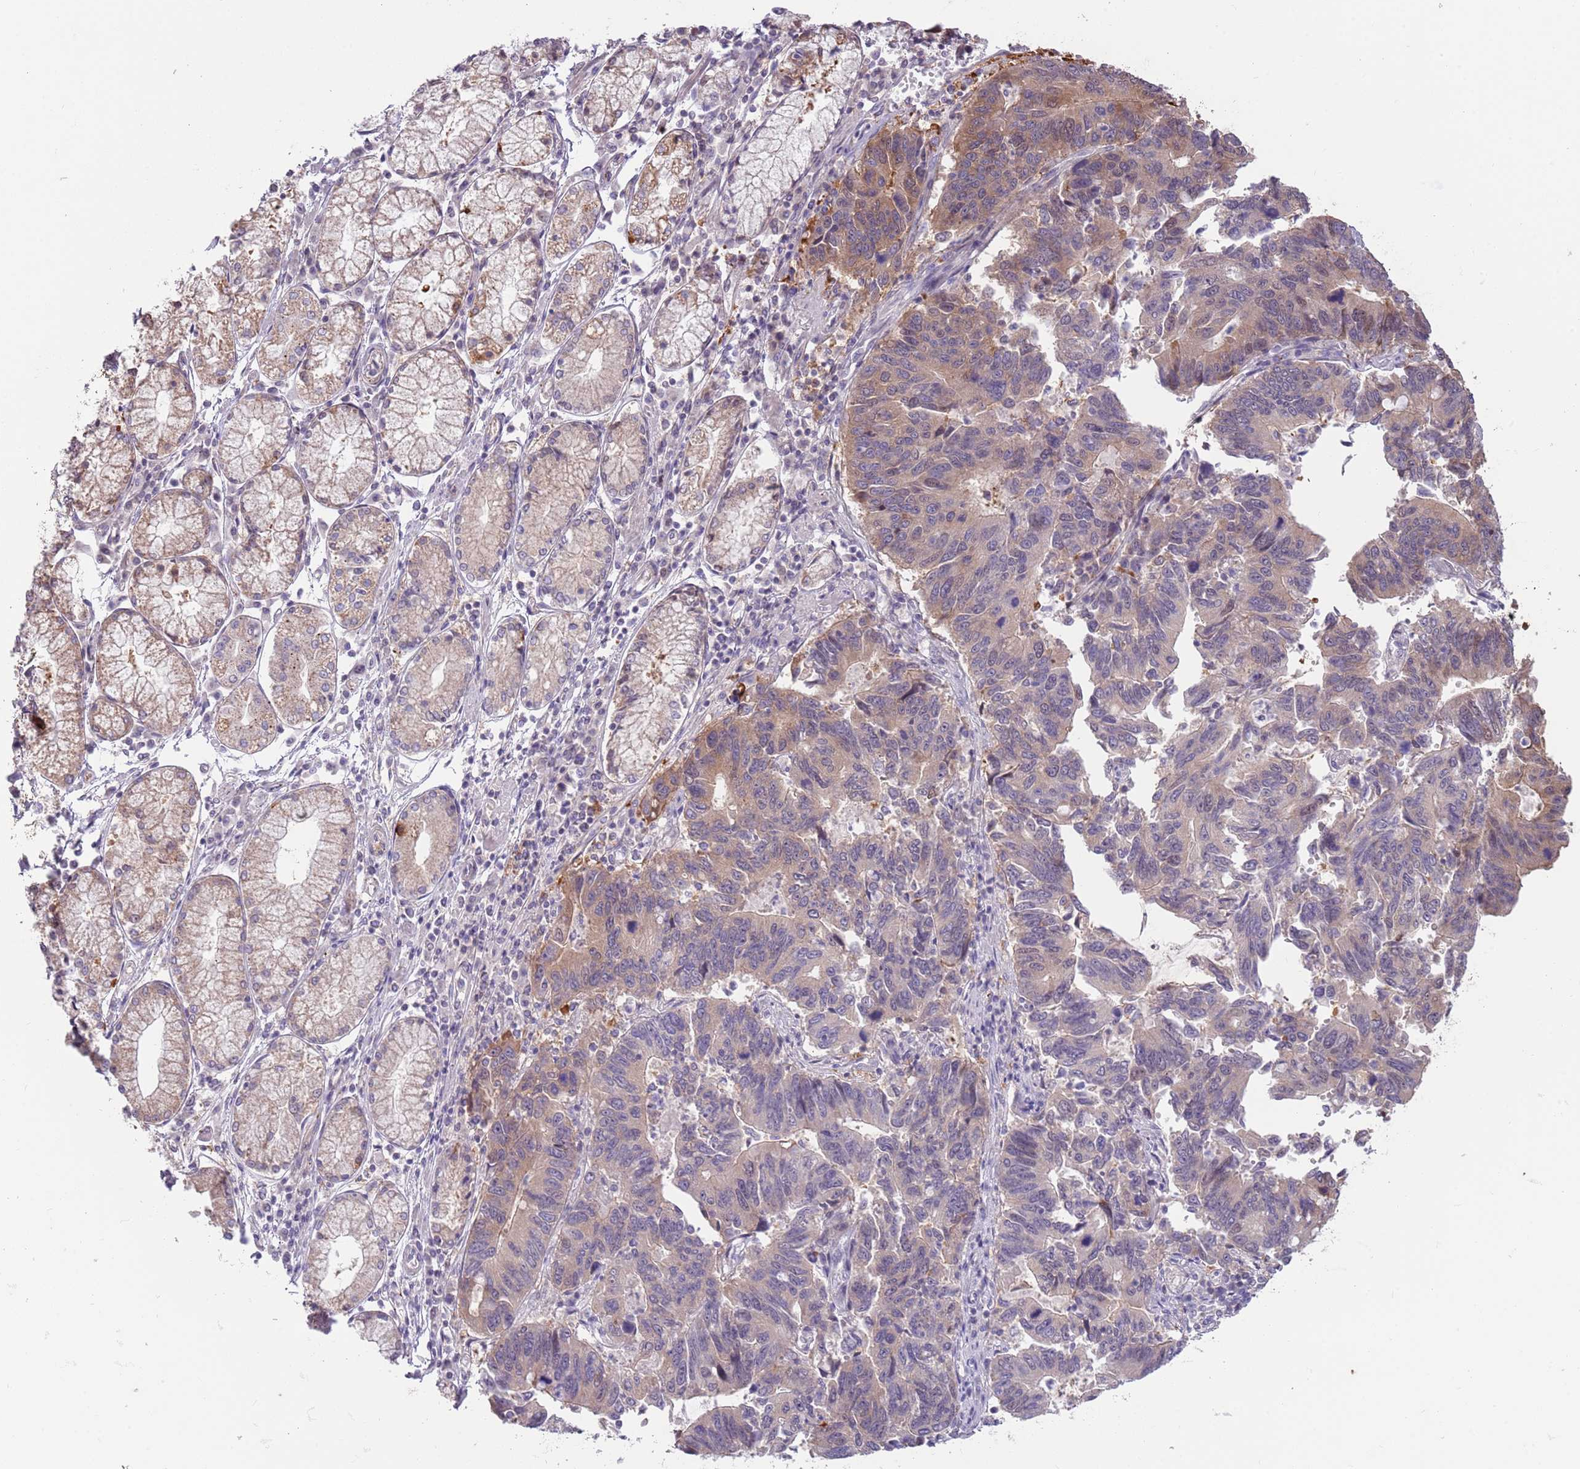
{"staining": {"intensity": "weak", "quantity": "25%-75%", "location": "cytoplasmic/membranous"}, "tissue": "stomach cancer", "cell_type": "Tumor cells", "image_type": "cancer", "snomed": [{"axis": "morphology", "description": "Adenocarcinoma, NOS"}, {"axis": "topography", "description": "Stomach"}], "caption": "Immunohistochemical staining of human stomach cancer displays weak cytoplasmic/membranous protein expression in about 25%-75% of tumor cells.", "gene": "LDHD", "patient": {"sex": "male", "age": 59}}